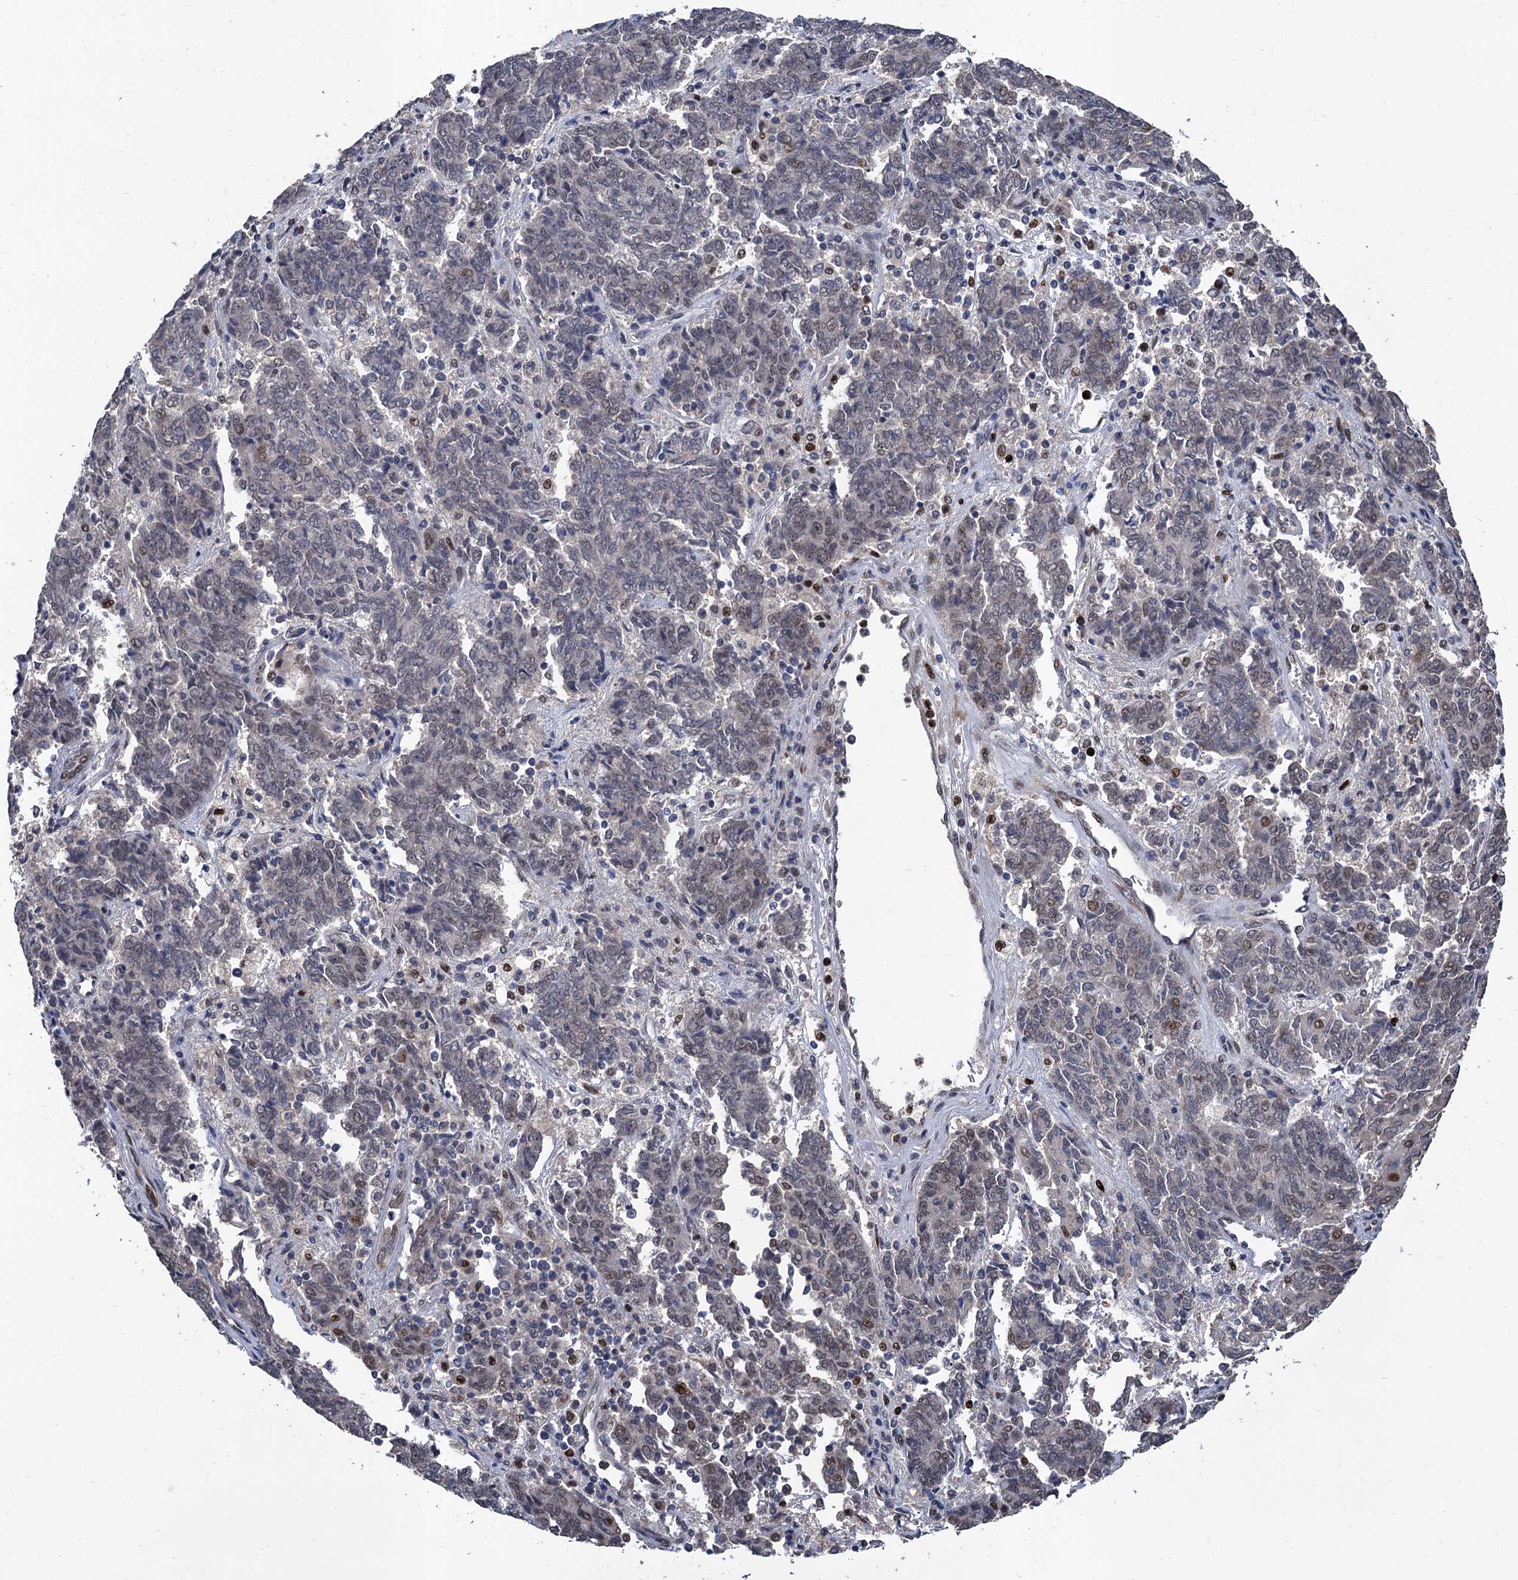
{"staining": {"intensity": "weak", "quantity": "25%-75%", "location": "nuclear"}, "tissue": "endometrial cancer", "cell_type": "Tumor cells", "image_type": "cancer", "snomed": [{"axis": "morphology", "description": "Adenocarcinoma, NOS"}, {"axis": "topography", "description": "Endometrium"}], "caption": "The image demonstrates staining of endometrial cancer, revealing weak nuclear protein staining (brown color) within tumor cells.", "gene": "TSEN34", "patient": {"sex": "female", "age": 80}}